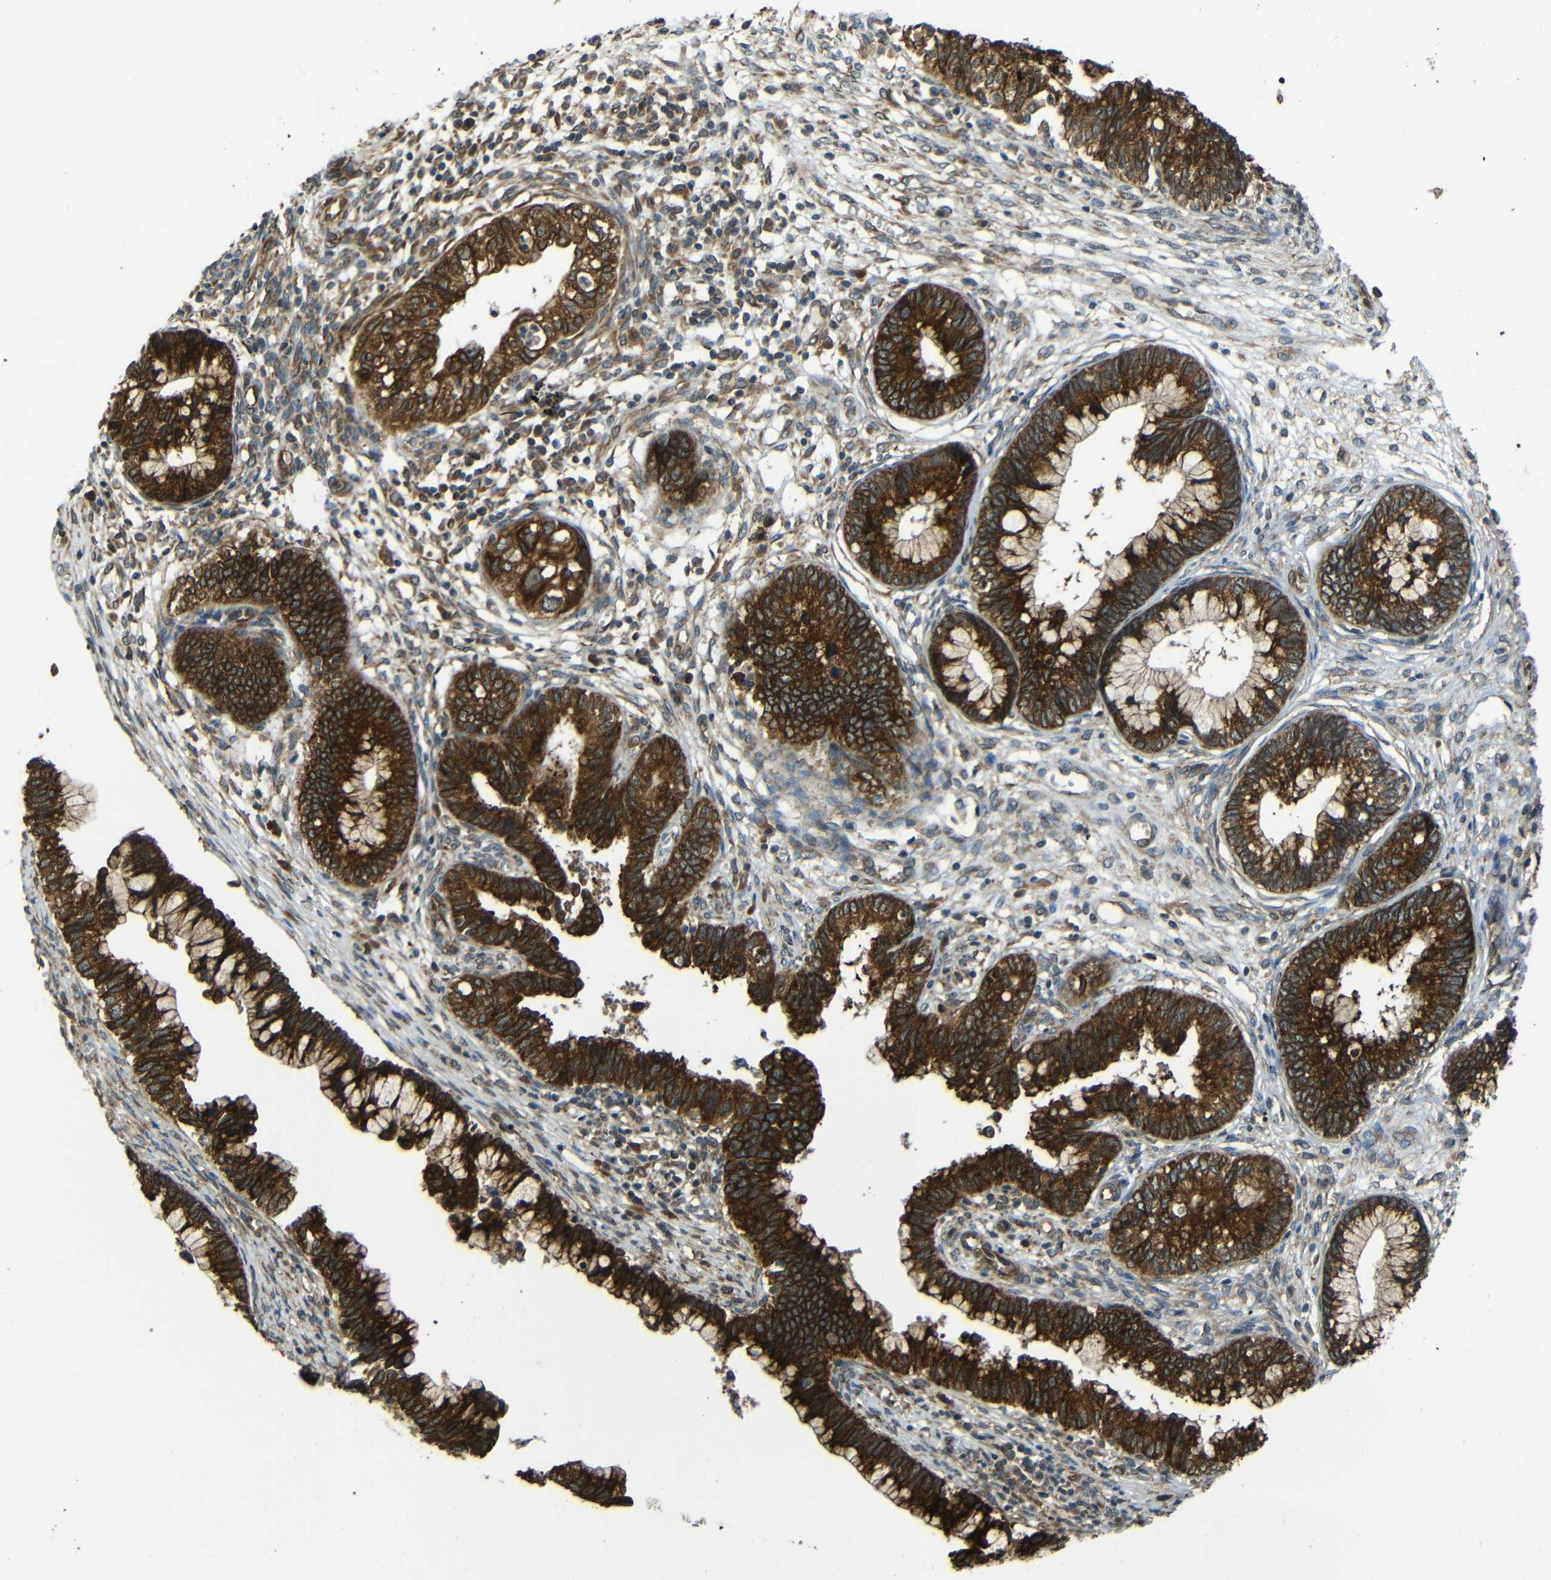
{"staining": {"intensity": "strong", "quantity": ">75%", "location": "cytoplasmic/membranous"}, "tissue": "cervical cancer", "cell_type": "Tumor cells", "image_type": "cancer", "snomed": [{"axis": "morphology", "description": "Adenocarcinoma, NOS"}, {"axis": "topography", "description": "Cervix"}], "caption": "Immunohistochemical staining of cervical cancer reveals high levels of strong cytoplasmic/membranous protein staining in approximately >75% of tumor cells.", "gene": "VAPB", "patient": {"sex": "female", "age": 44}}